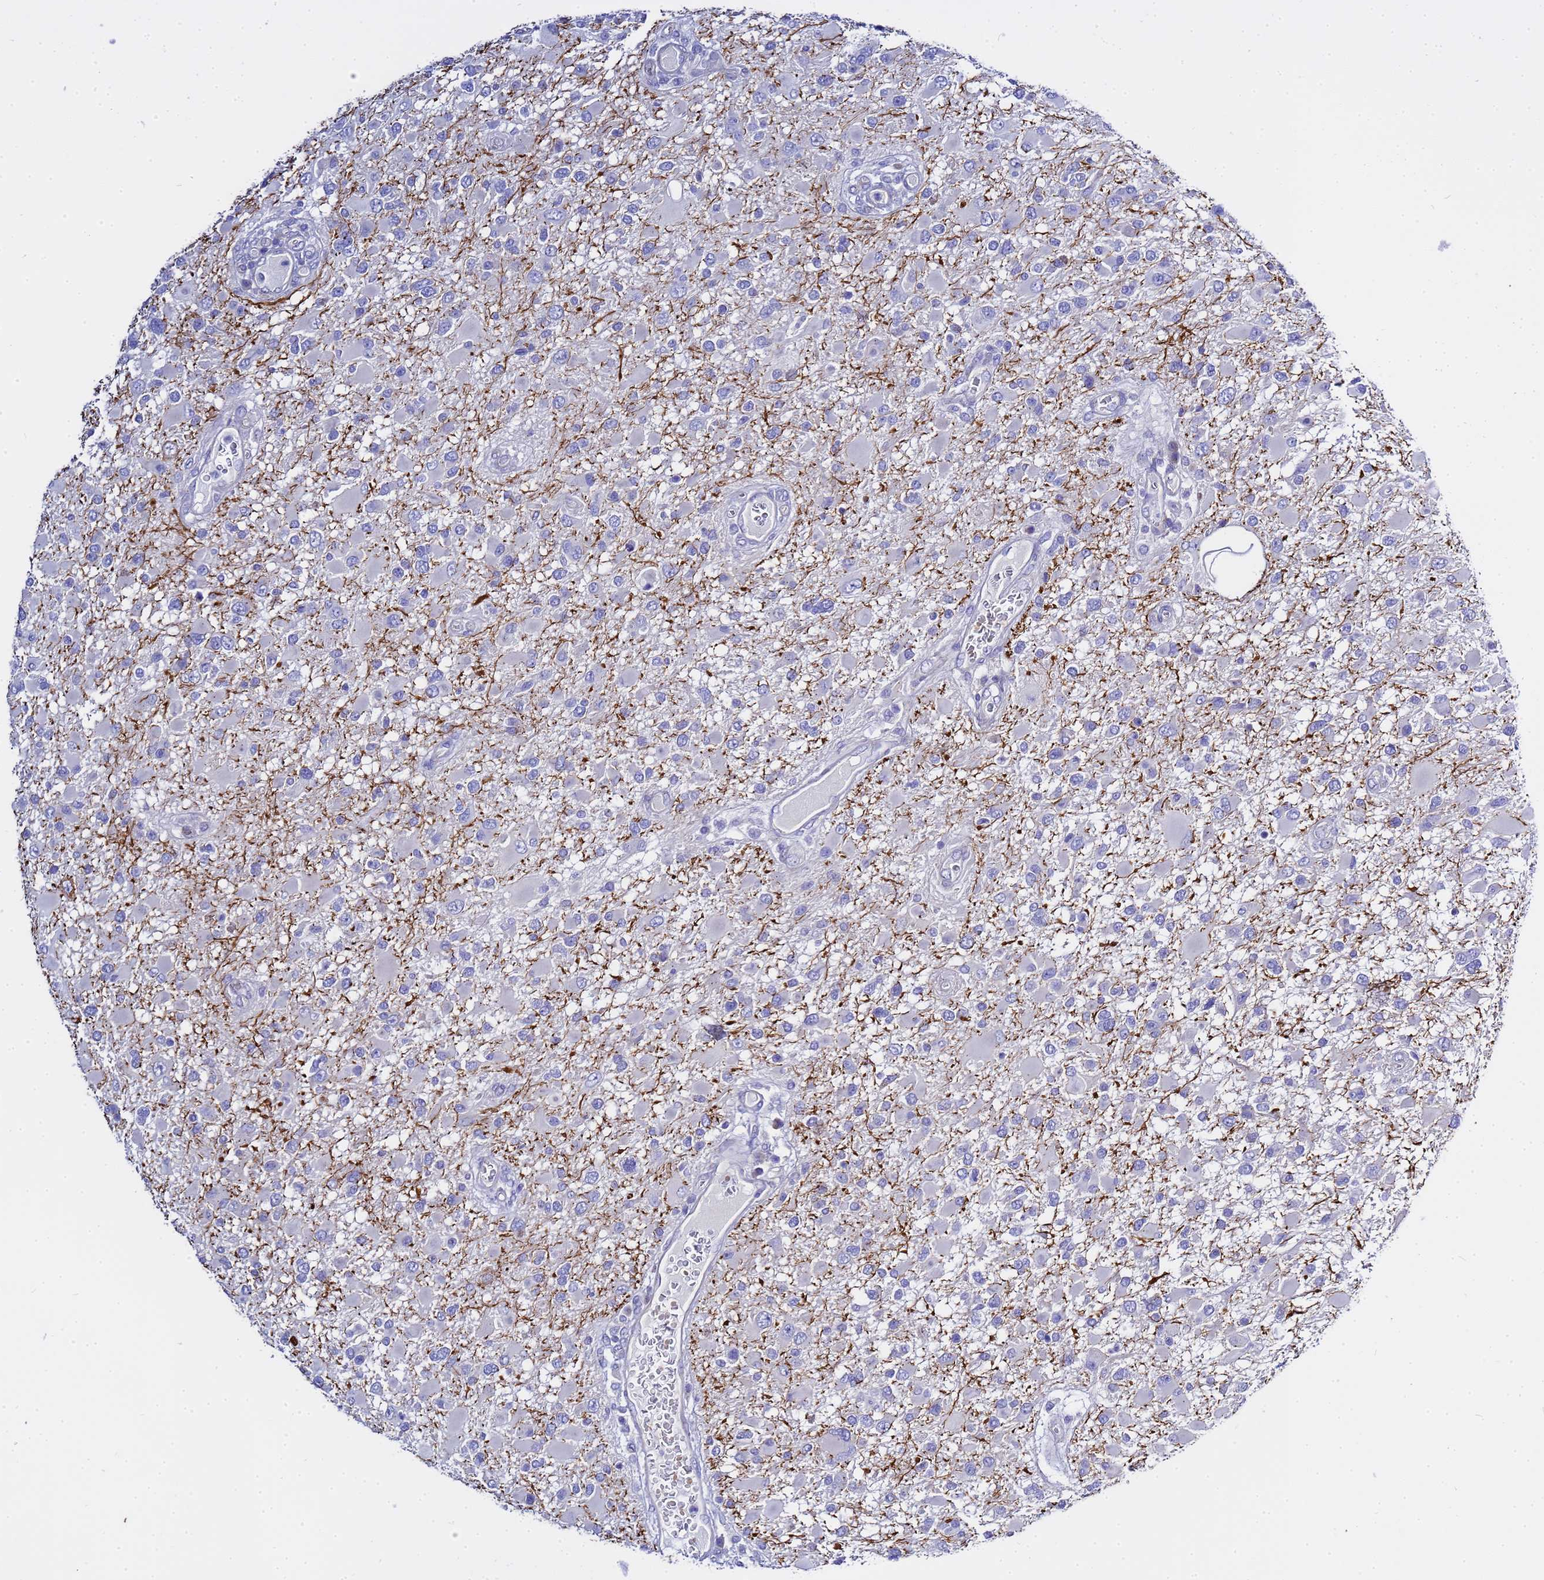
{"staining": {"intensity": "negative", "quantity": "none", "location": "none"}, "tissue": "glioma", "cell_type": "Tumor cells", "image_type": "cancer", "snomed": [{"axis": "morphology", "description": "Glioma, malignant, High grade"}, {"axis": "topography", "description": "Brain"}], "caption": "Immunohistochemistry (IHC) of human glioma displays no expression in tumor cells.", "gene": "USP18", "patient": {"sex": "male", "age": 53}}